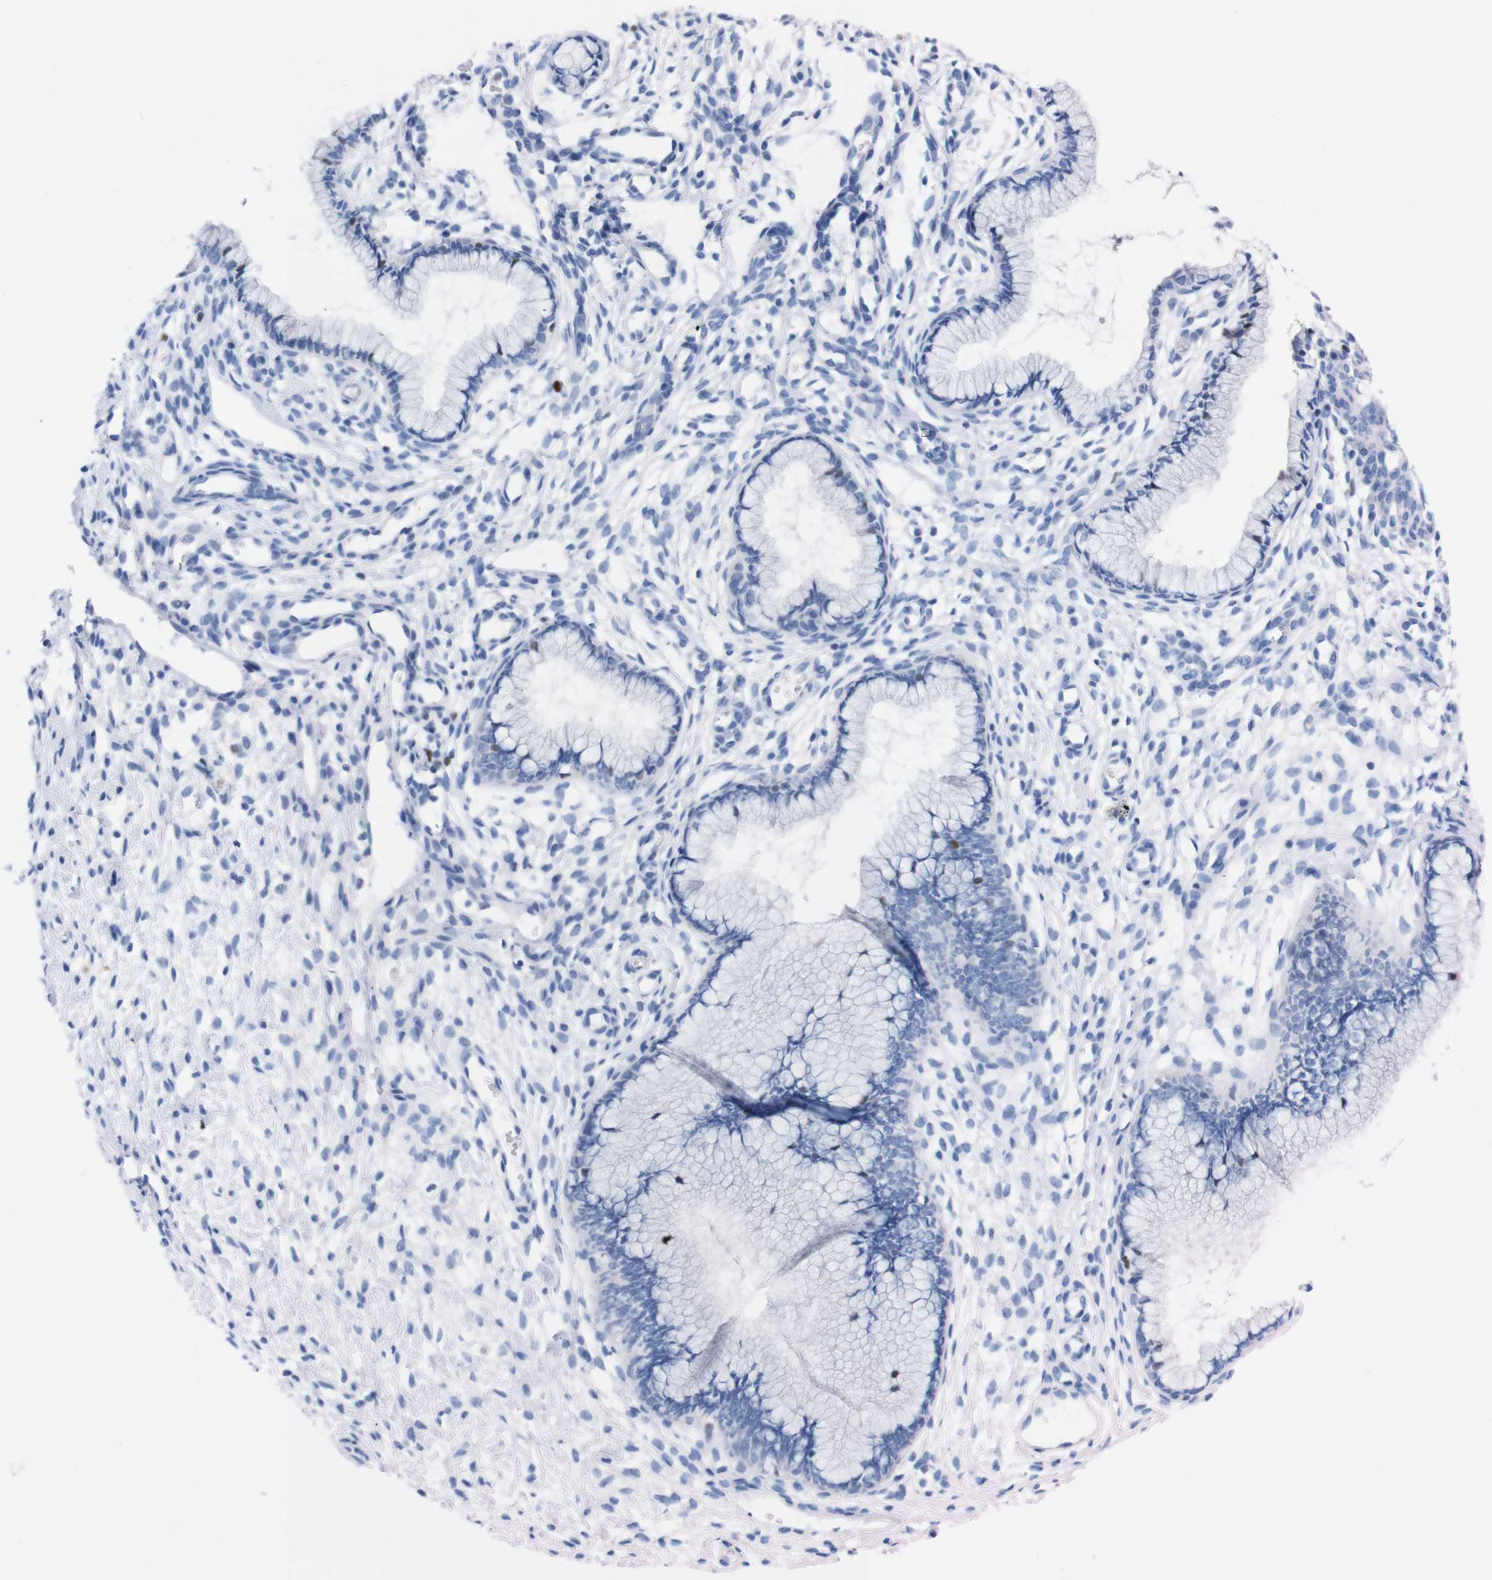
{"staining": {"intensity": "negative", "quantity": "none", "location": "none"}, "tissue": "cervix", "cell_type": "Glandular cells", "image_type": "normal", "snomed": [{"axis": "morphology", "description": "Normal tissue, NOS"}, {"axis": "topography", "description": "Cervix"}], "caption": "Glandular cells are negative for protein expression in normal human cervix. The staining is performed using DAB (3,3'-diaminobenzidine) brown chromogen with nuclei counter-stained in using hematoxylin.", "gene": "P2RY12", "patient": {"sex": "female", "age": 65}}